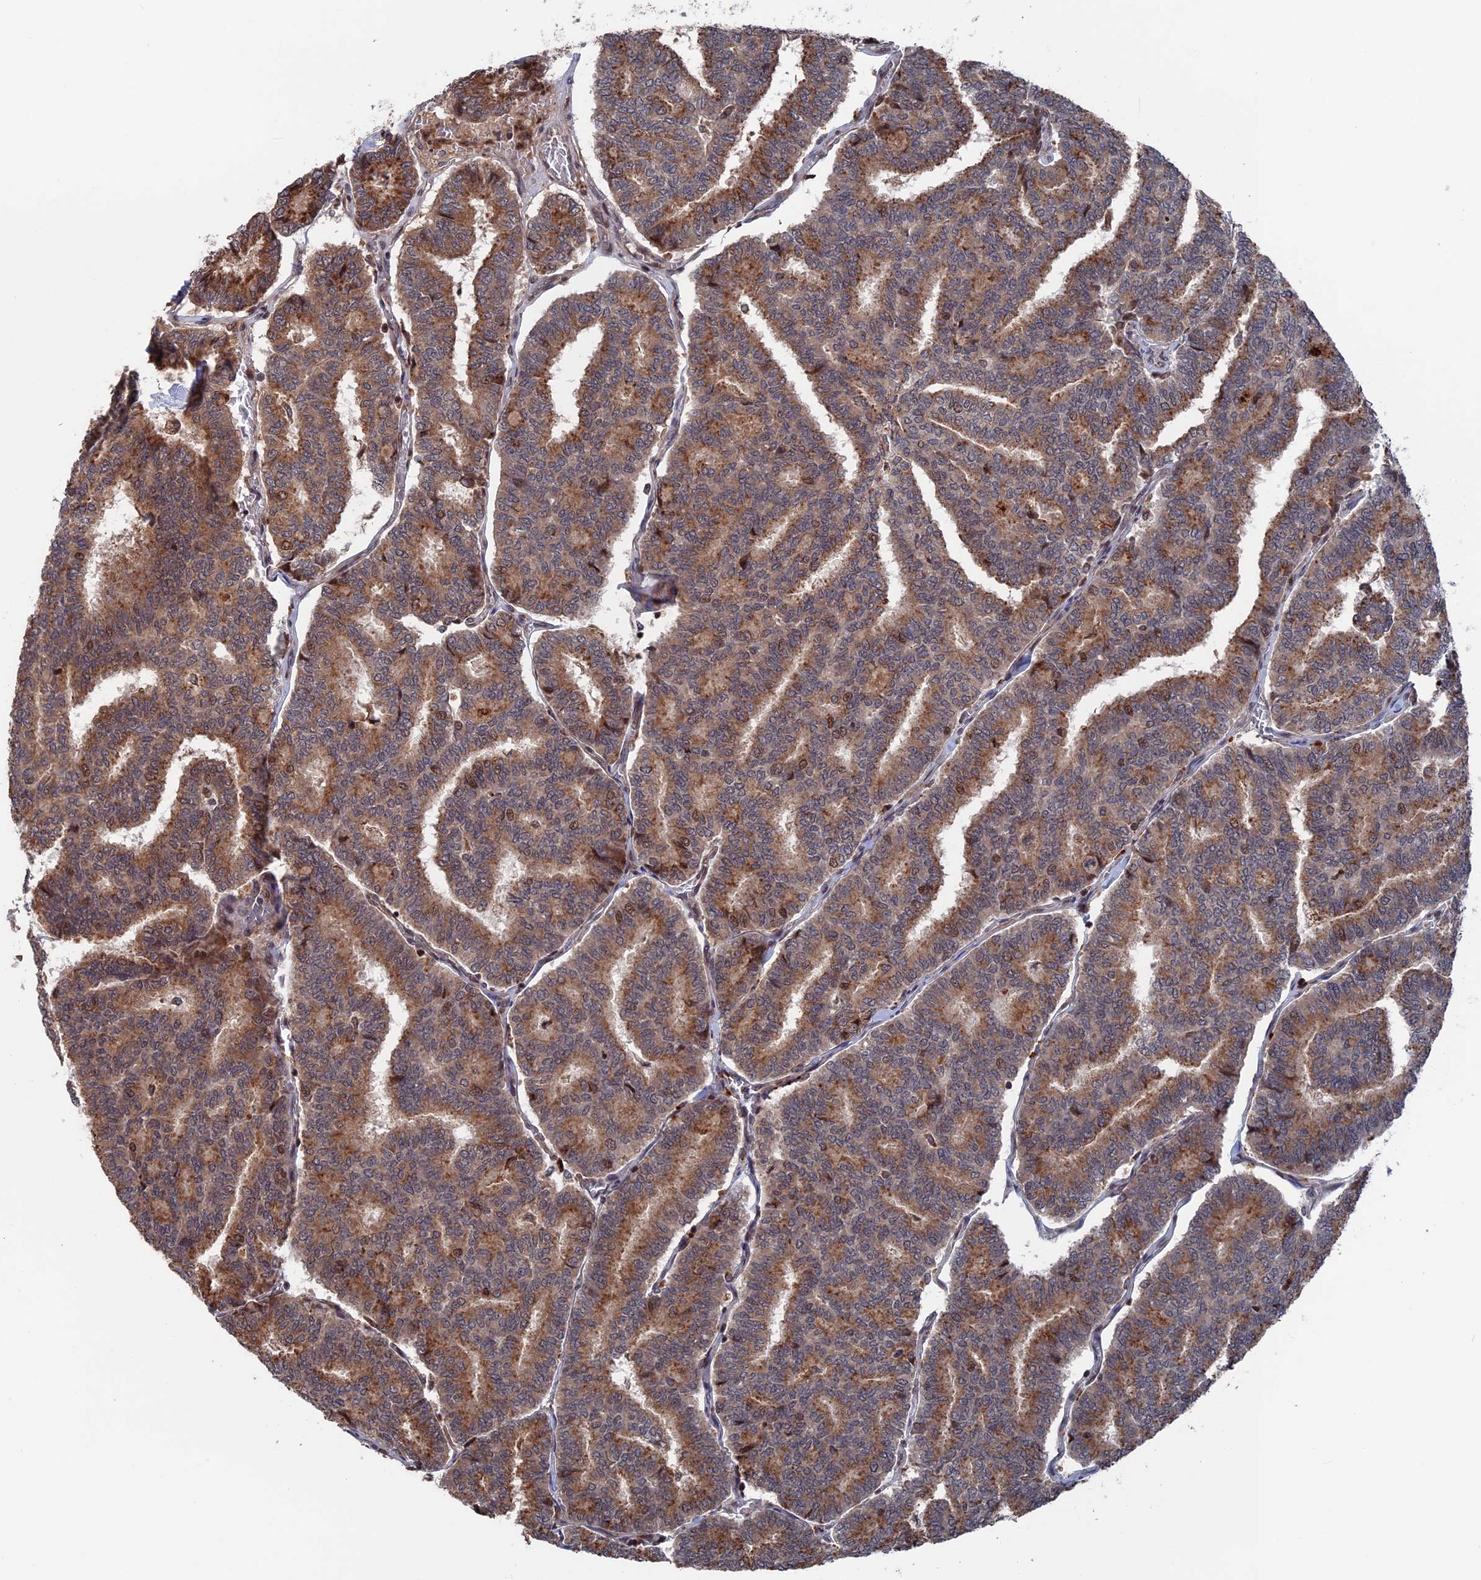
{"staining": {"intensity": "moderate", "quantity": ">75%", "location": "cytoplasmic/membranous"}, "tissue": "thyroid cancer", "cell_type": "Tumor cells", "image_type": "cancer", "snomed": [{"axis": "morphology", "description": "Papillary adenocarcinoma, NOS"}, {"axis": "topography", "description": "Thyroid gland"}], "caption": "The photomicrograph exhibits staining of papillary adenocarcinoma (thyroid), revealing moderate cytoplasmic/membranous protein staining (brown color) within tumor cells.", "gene": "PLA2G15", "patient": {"sex": "female", "age": 35}}